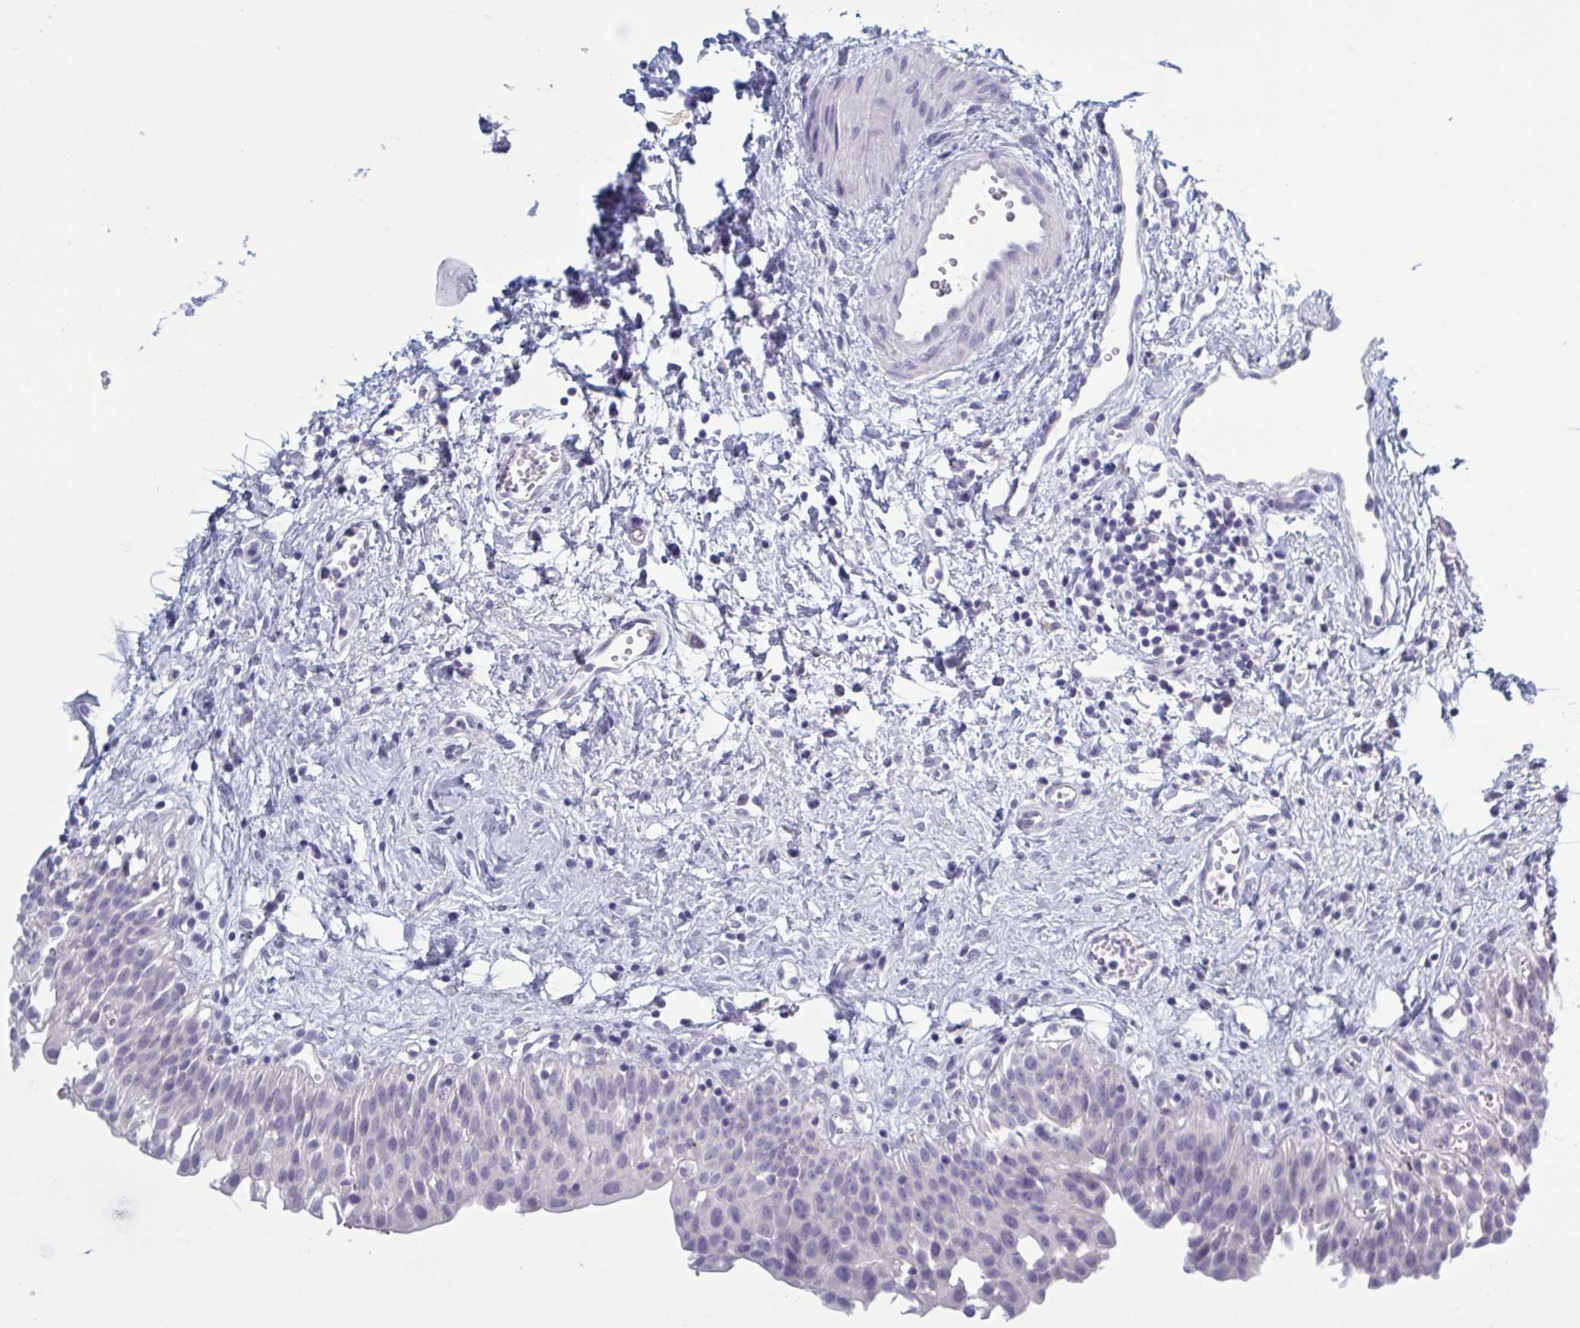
{"staining": {"intensity": "negative", "quantity": "none", "location": "none"}, "tissue": "urinary bladder", "cell_type": "Urothelial cells", "image_type": "normal", "snomed": [{"axis": "morphology", "description": "Normal tissue, NOS"}, {"axis": "topography", "description": "Urinary bladder"}], "caption": "Immunohistochemistry (IHC) image of unremarkable urinary bladder: urinary bladder stained with DAB (3,3'-diaminobenzidine) demonstrates no significant protein staining in urothelial cells.", "gene": "NDUFC2", "patient": {"sex": "male", "age": 51}}